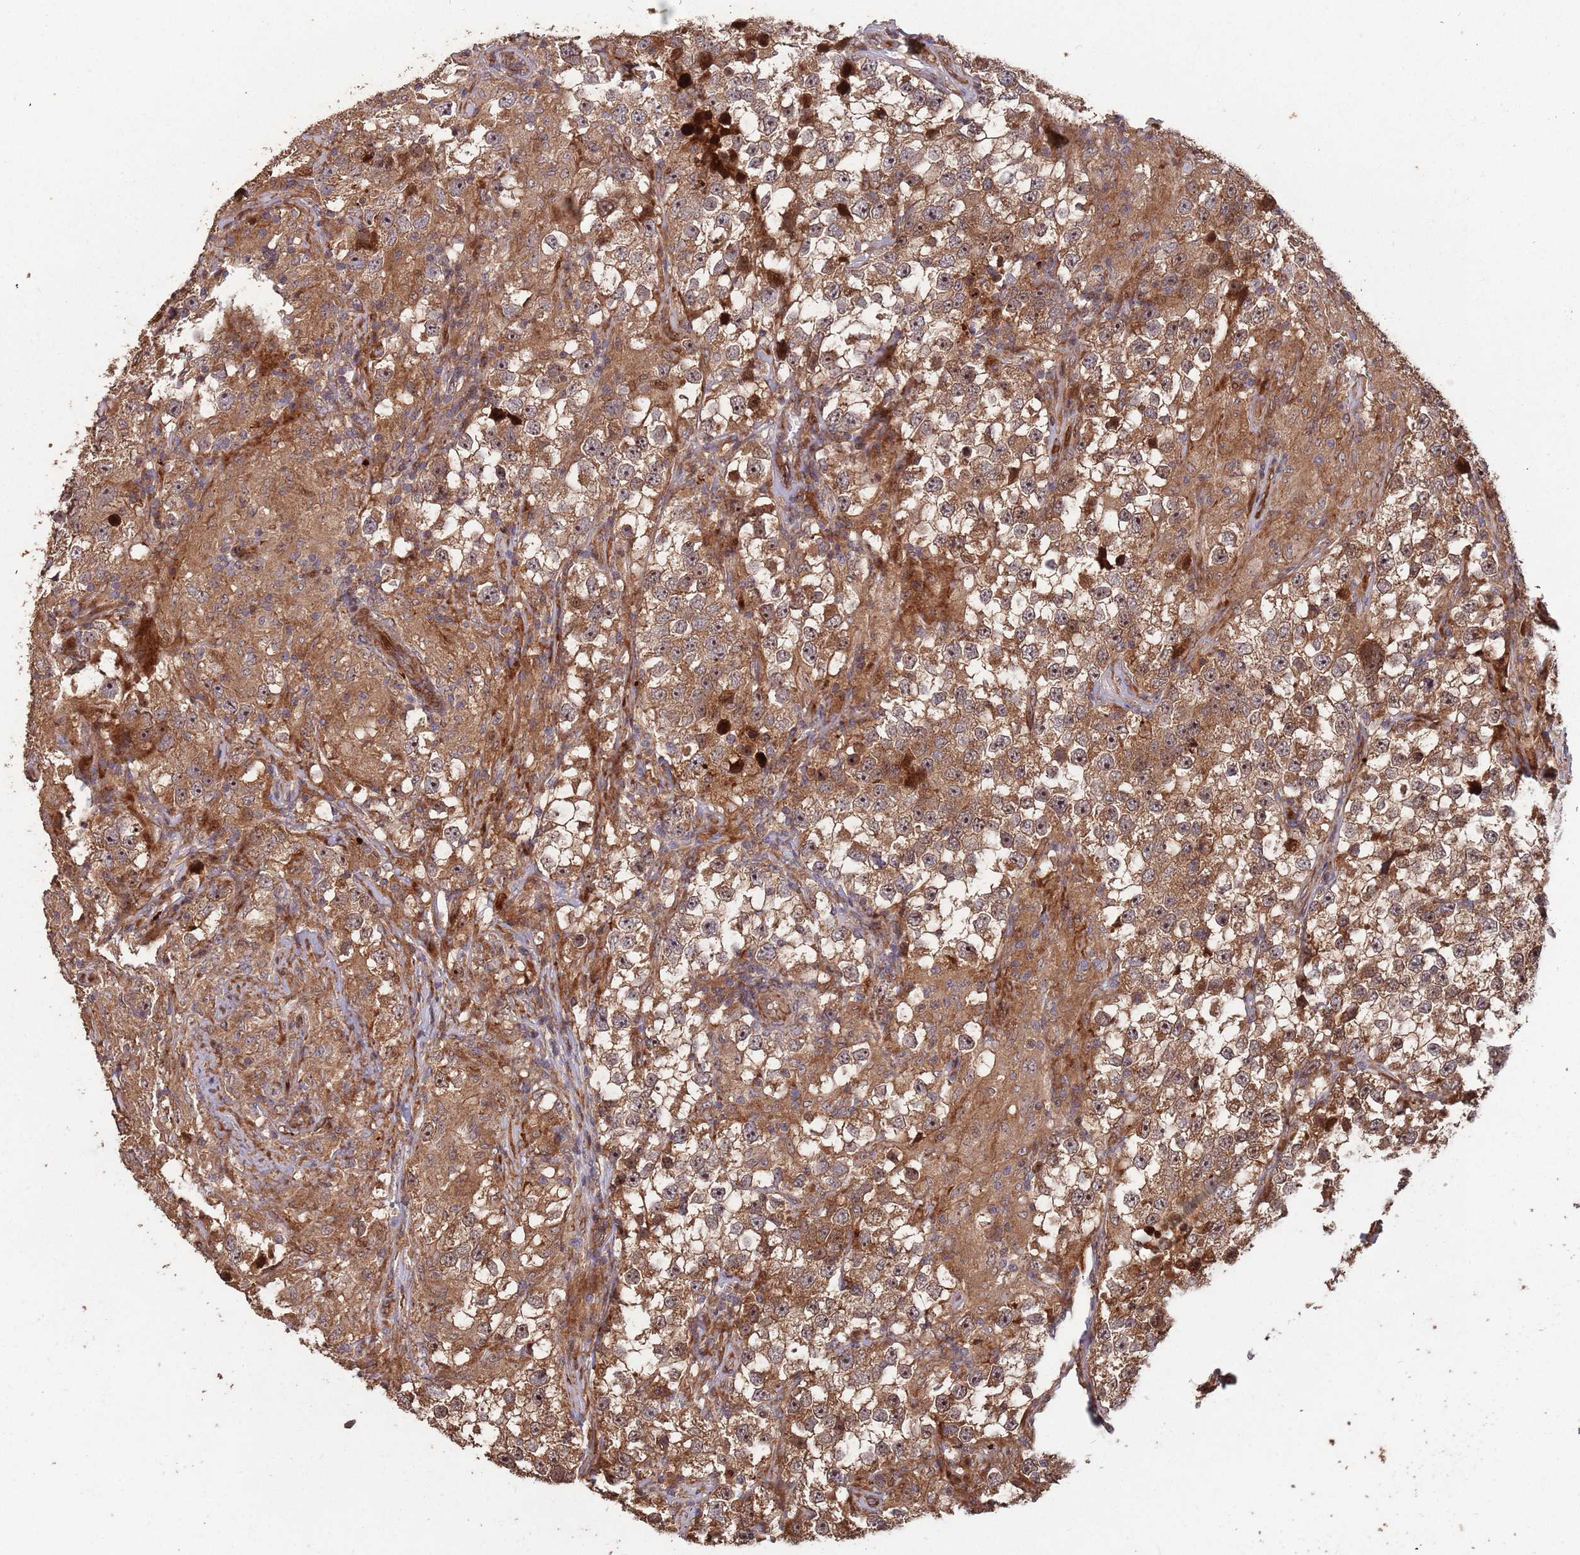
{"staining": {"intensity": "moderate", "quantity": ">75%", "location": "cytoplasmic/membranous,nuclear"}, "tissue": "testis cancer", "cell_type": "Tumor cells", "image_type": "cancer", "snomed": [{"axis": "morphology", "description": "Seminoma, NOS"}, {"axis": "topography", "description": "Testis"}], "caption": "Testis cancer was stained to show a protein in brown. There is medium levels of moderate cytoplasmic/membranous and nuclear expression in approximately >75% of tumor cells. (Brightfield microscopy of DAB IHC at high magnification).", "gene": "ZNF428", "patient": {"sex": "male", "age": 46}}